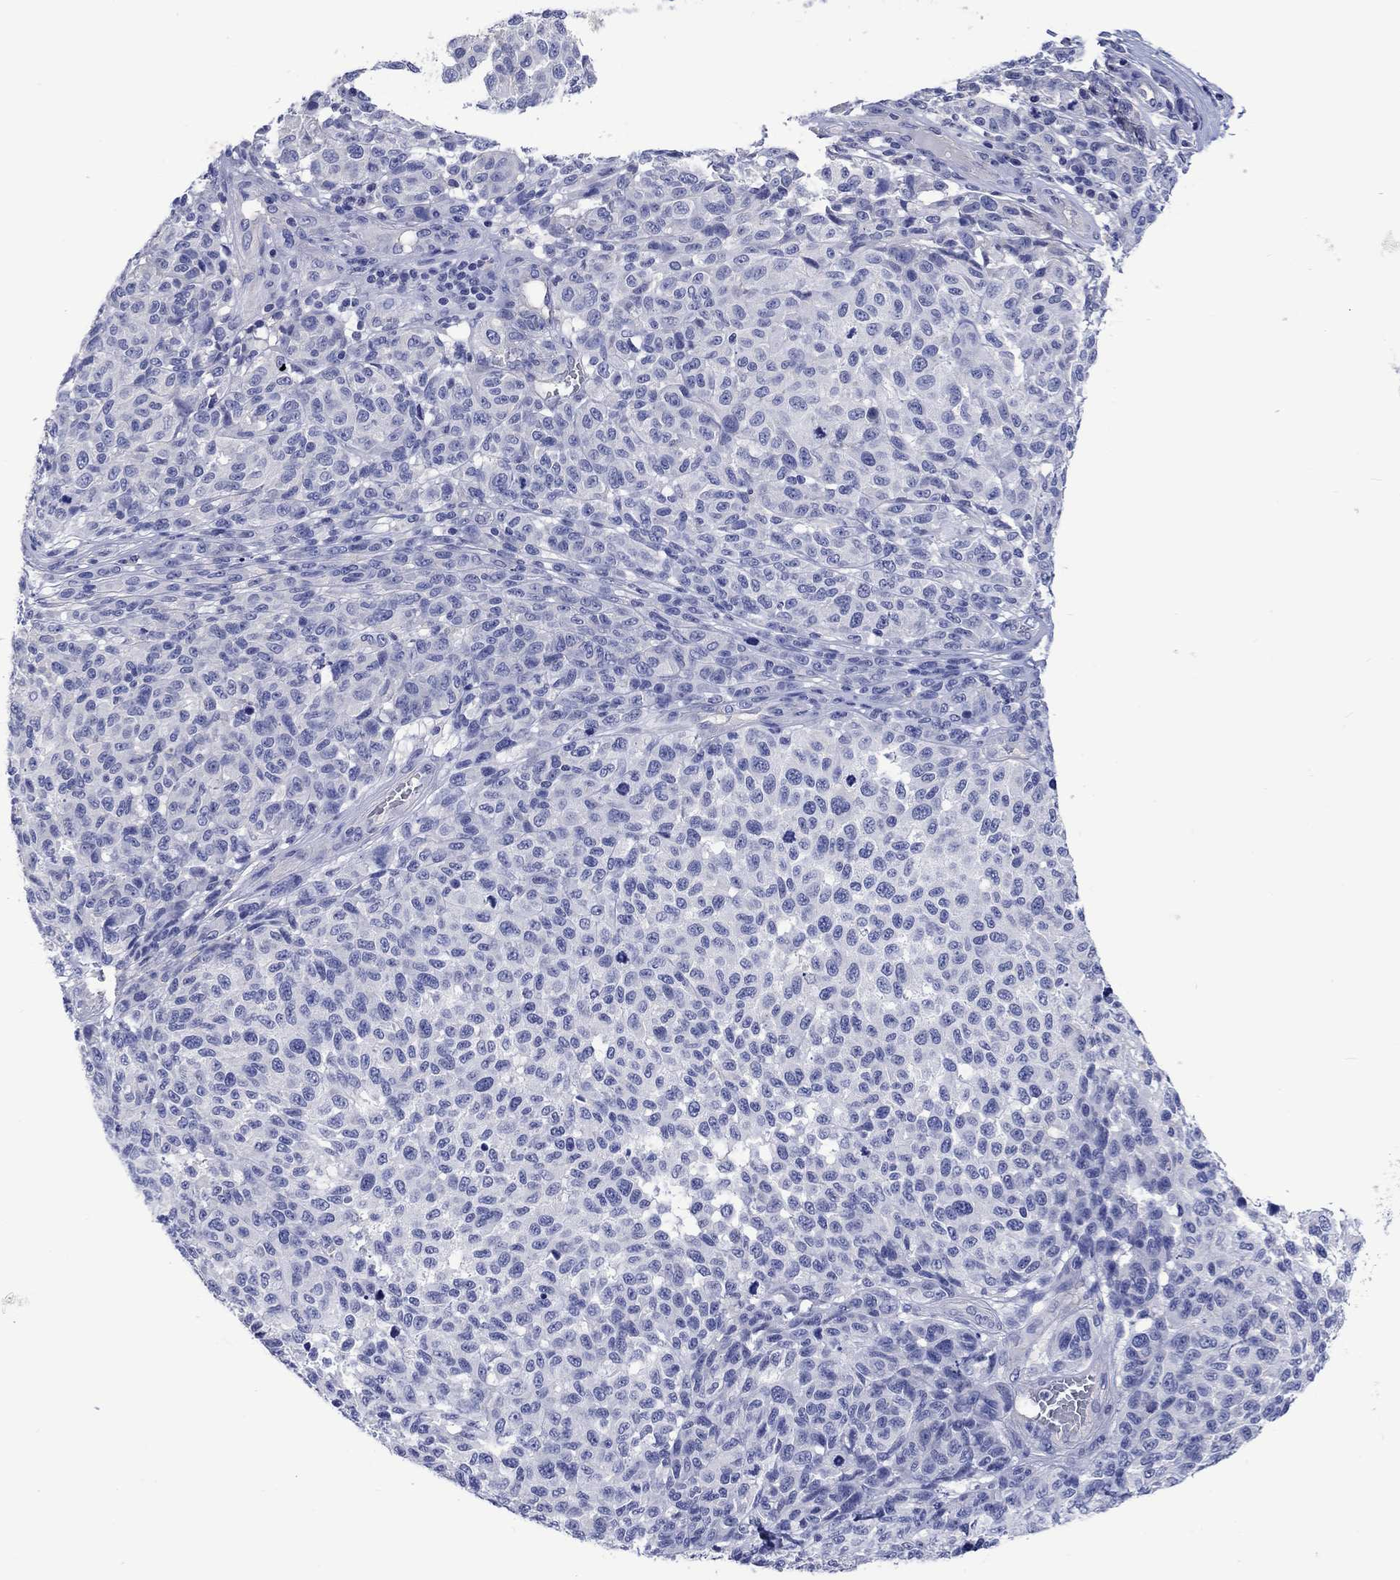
{"staining": {"intensity": "negative", "quantity": "none", "location": "none"}, "tissue": "melanoma", "cell_type": "Tumor cells", "image_type": "cancer", "snomed": [{"axis": "morphology", "description": "Malignant melanoma, NOS"}, {"axis": "topography", "description": "Skin"}], "caption": "A high-resolution histopathology image shows immunohistochemistry (IHC) staining of melanoma, which demonstrates no significant positivity in tumor cells.", "gene": "TOMM20L", "patient": {"sex": "male", "age": 59}}